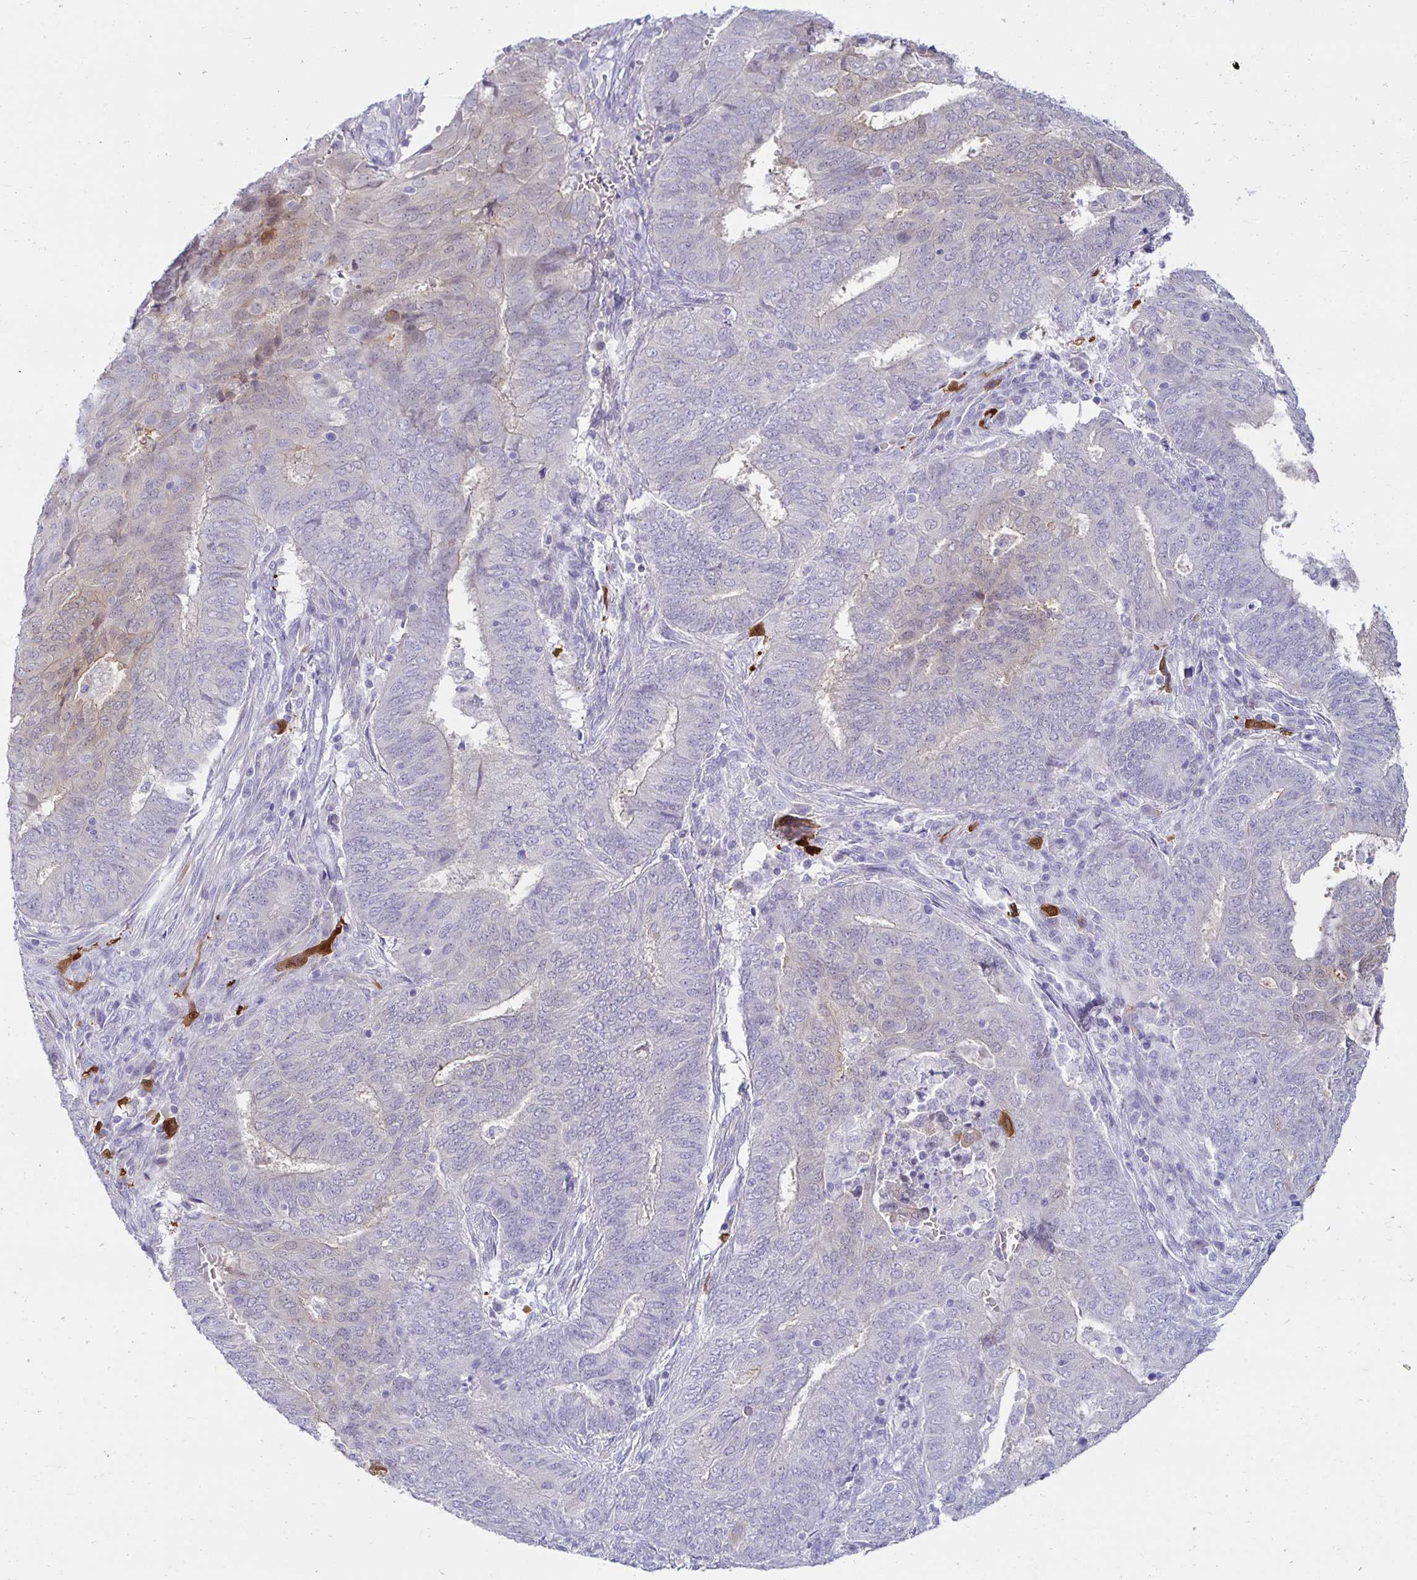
{"staining": {"intensity": "weak", "quantity": "<25%", "location": "cytoplasmic/membranous"}, "tissue": "endometrial cancer", "cell_type": "Tumor cells", "image_type": "cancer", "snomed": [{"axis": "morphology", "description": "Adenocarcinoma, NOS"}, {"axis": "topography", "description": "Endometrium"}], "caption": "An image of human endometrial cancer (adenocarcinoma) is negative for staining in tumor cells.", "gene": "MON2", "patient": {"sex": "female", "age": 62}}